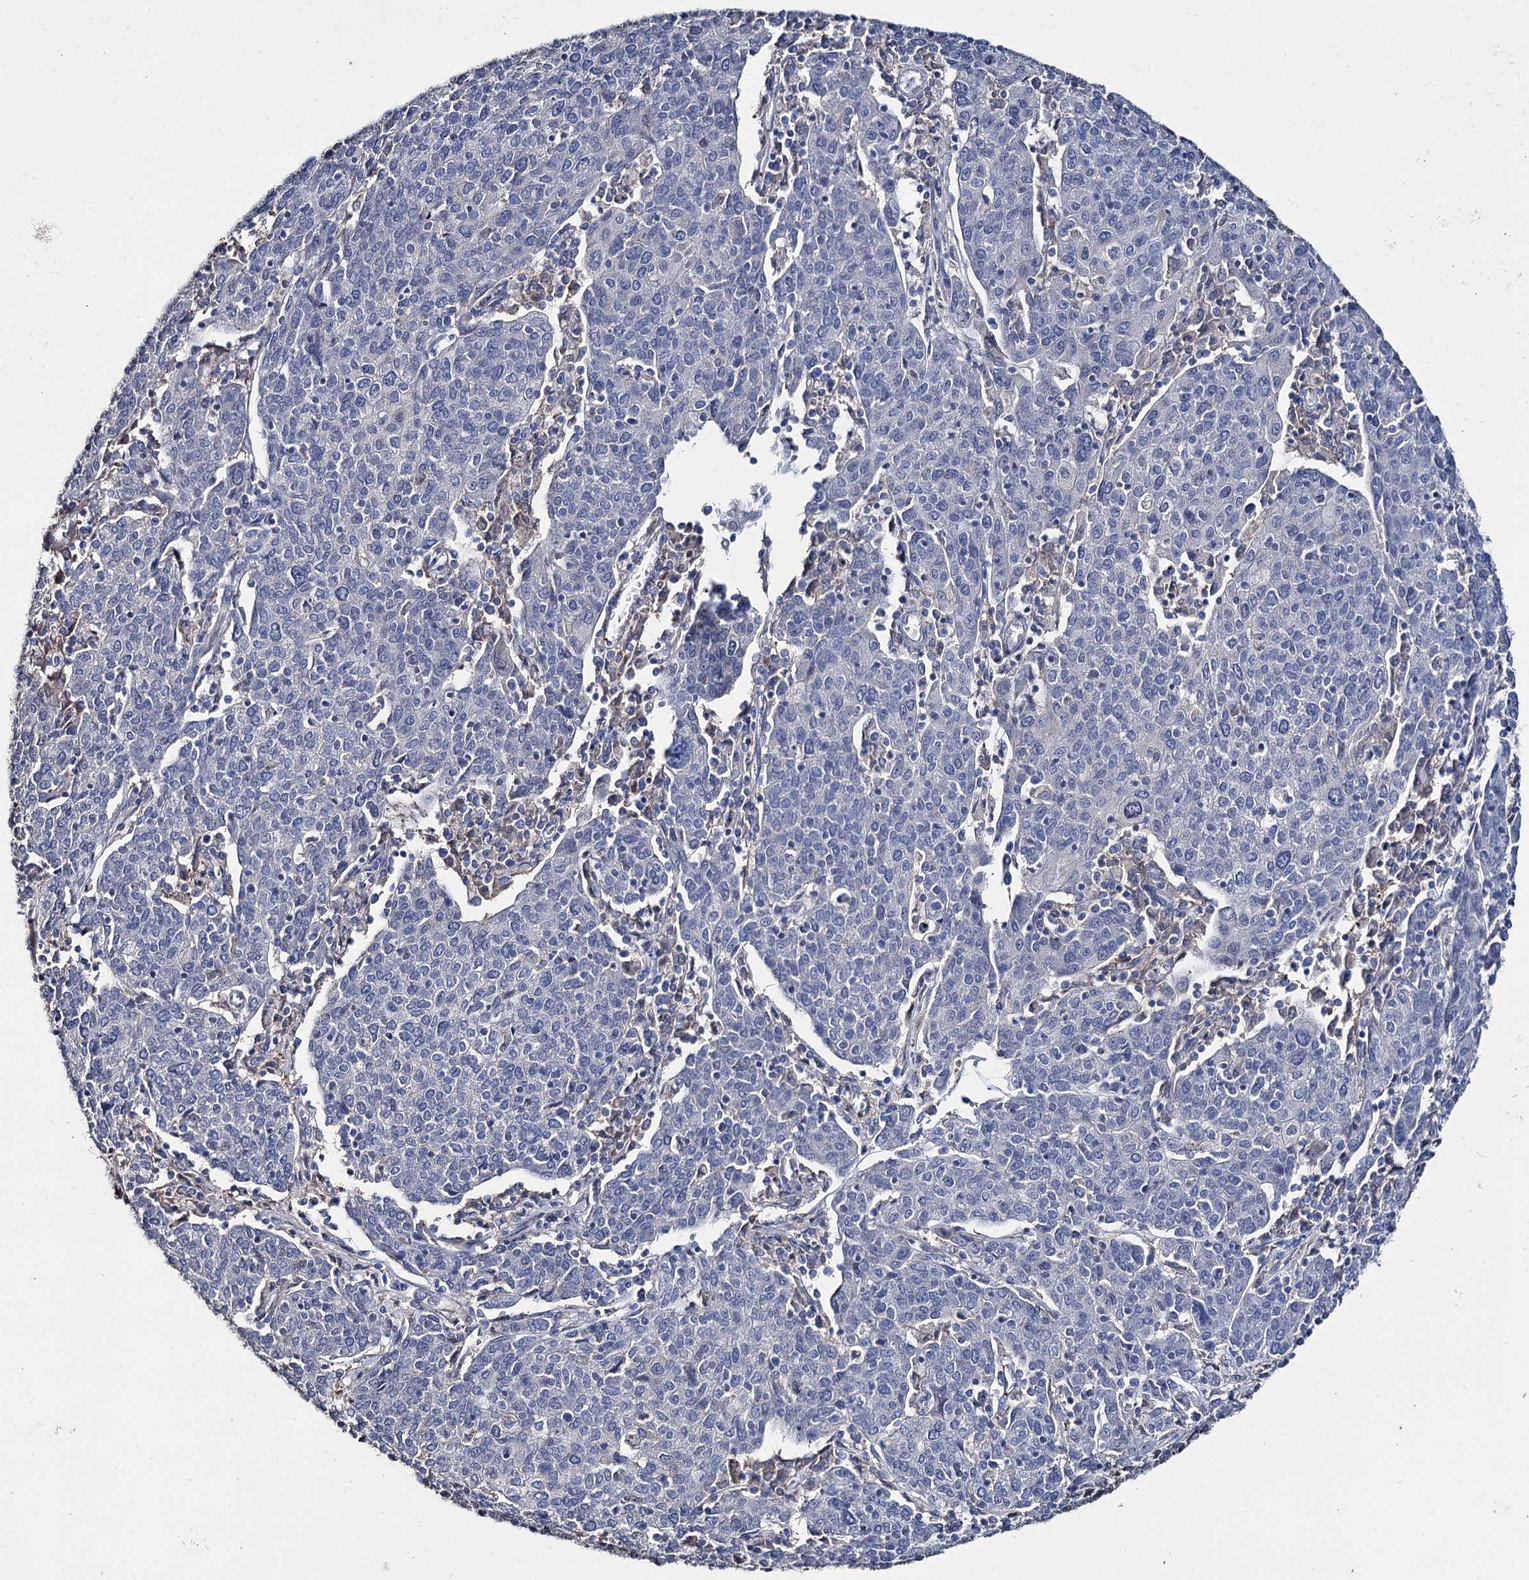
{"staining": {"intensity": "negative", "quantity": "none", "location": "none"}, "tissue": "cervical cancer", "cell_type": "Tumor cells", "image_type": "cancer", "snomed": [{"axis": "morphology", "description": "Squamous cell carcinoma, NOS"}, {"axis": "topography", "description": "Cervix"}], "caption": "DAB immunohistochemical staining of cervical cancer shows no significant staining in tumor cells.", "gene": "DNAH6", "patient": {"sex": "female", "age": 67}}